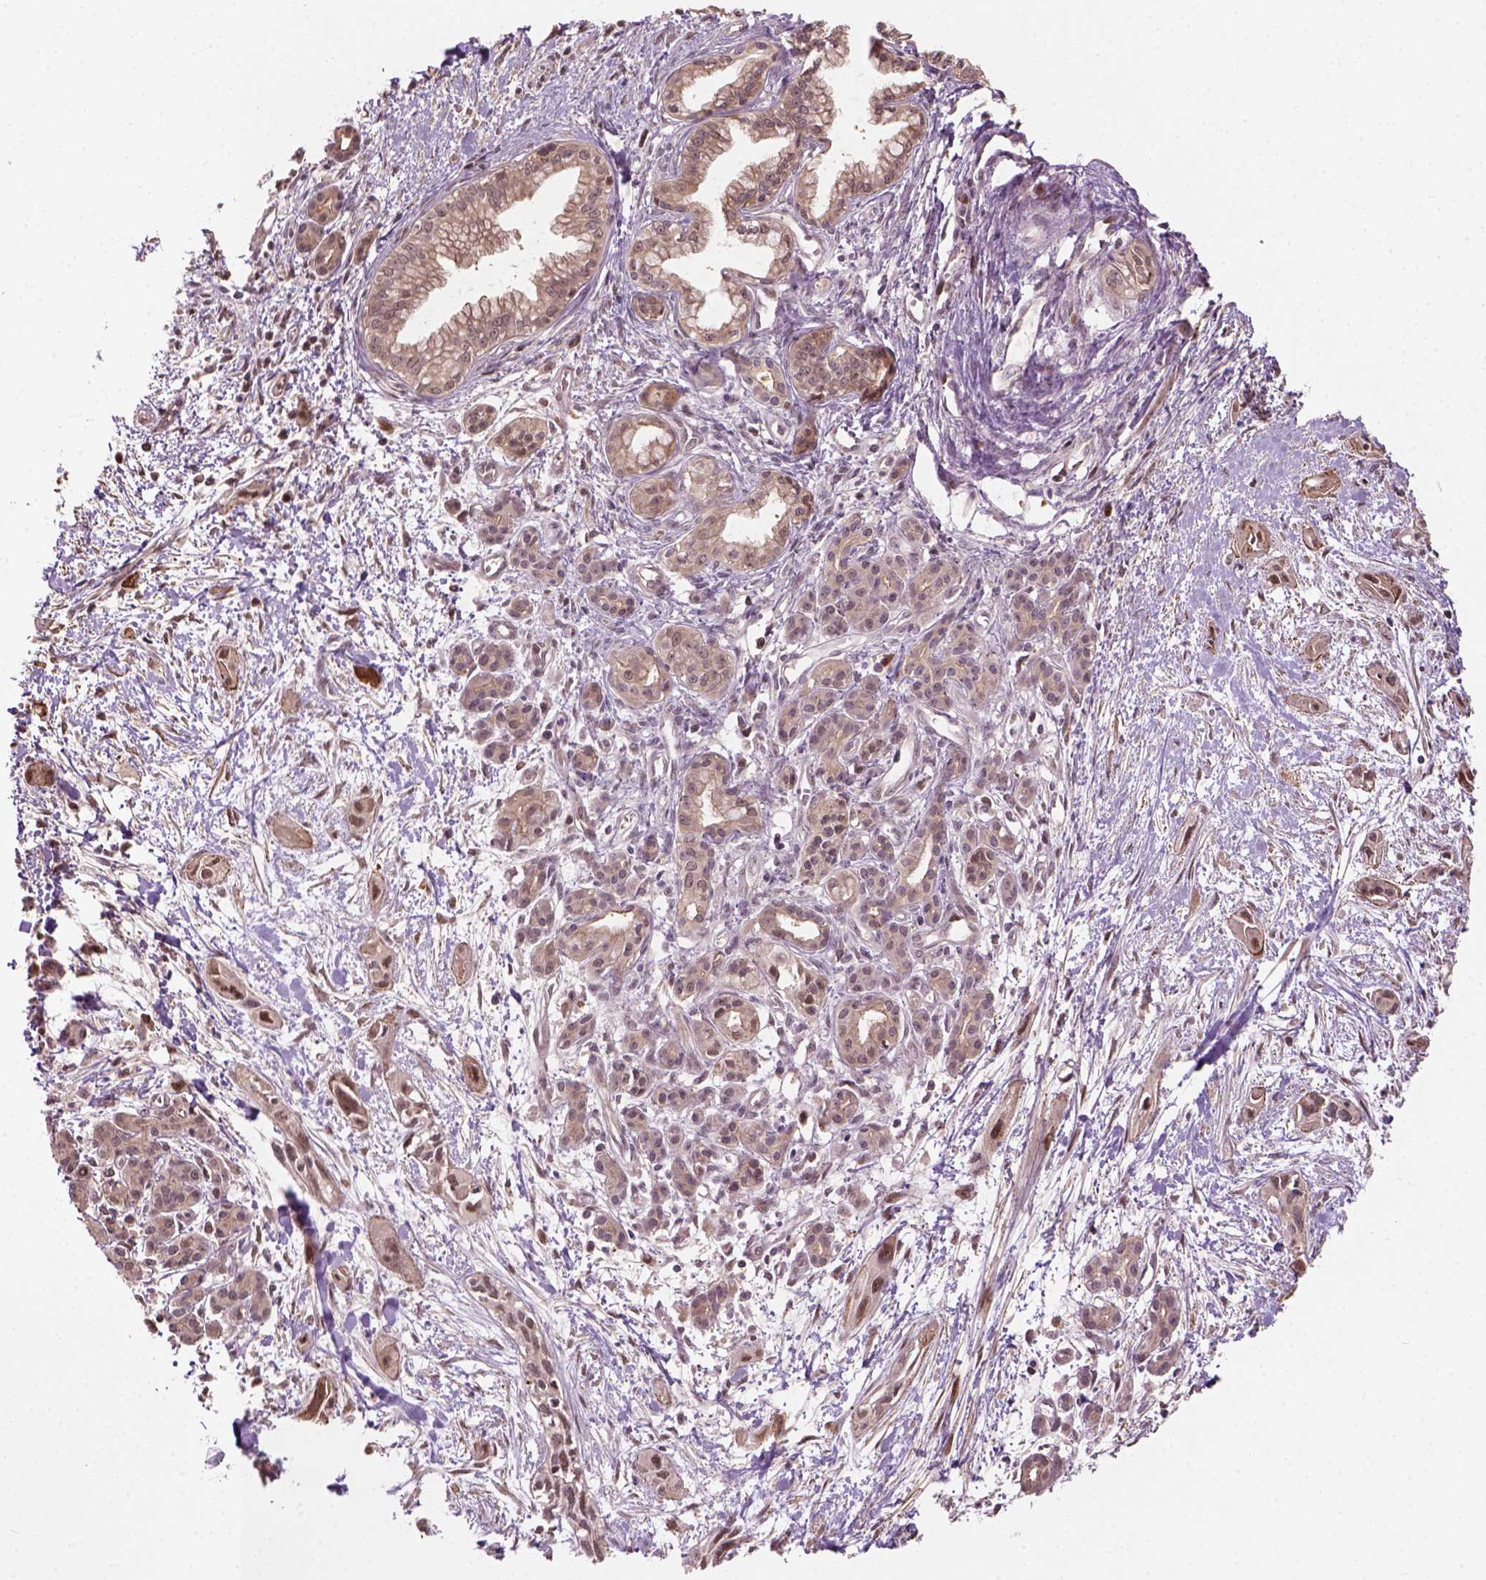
{"staining": {"intensity": "weak", "quantity": ">75%", "location": "cytoplasmic/membranous,nuclear"}, "tissue": "pancreatic cancer", "cell_type": "Tumor cells", "image_type": "cancer", "snomed": [{"axis": "morphology", "description": "Adenocarcinoma, NOS"}, {"axis": "topography", "description": "Pancreas"}], "caption": "Brown immunohistochemical staining in human pancreatic cancer displays weak cytoplasmic/membranous and nuclear staining in approximately >75% of tumor cells.", "gene": "PSMD11", "patient": {"sex": "female", "age": 55}}